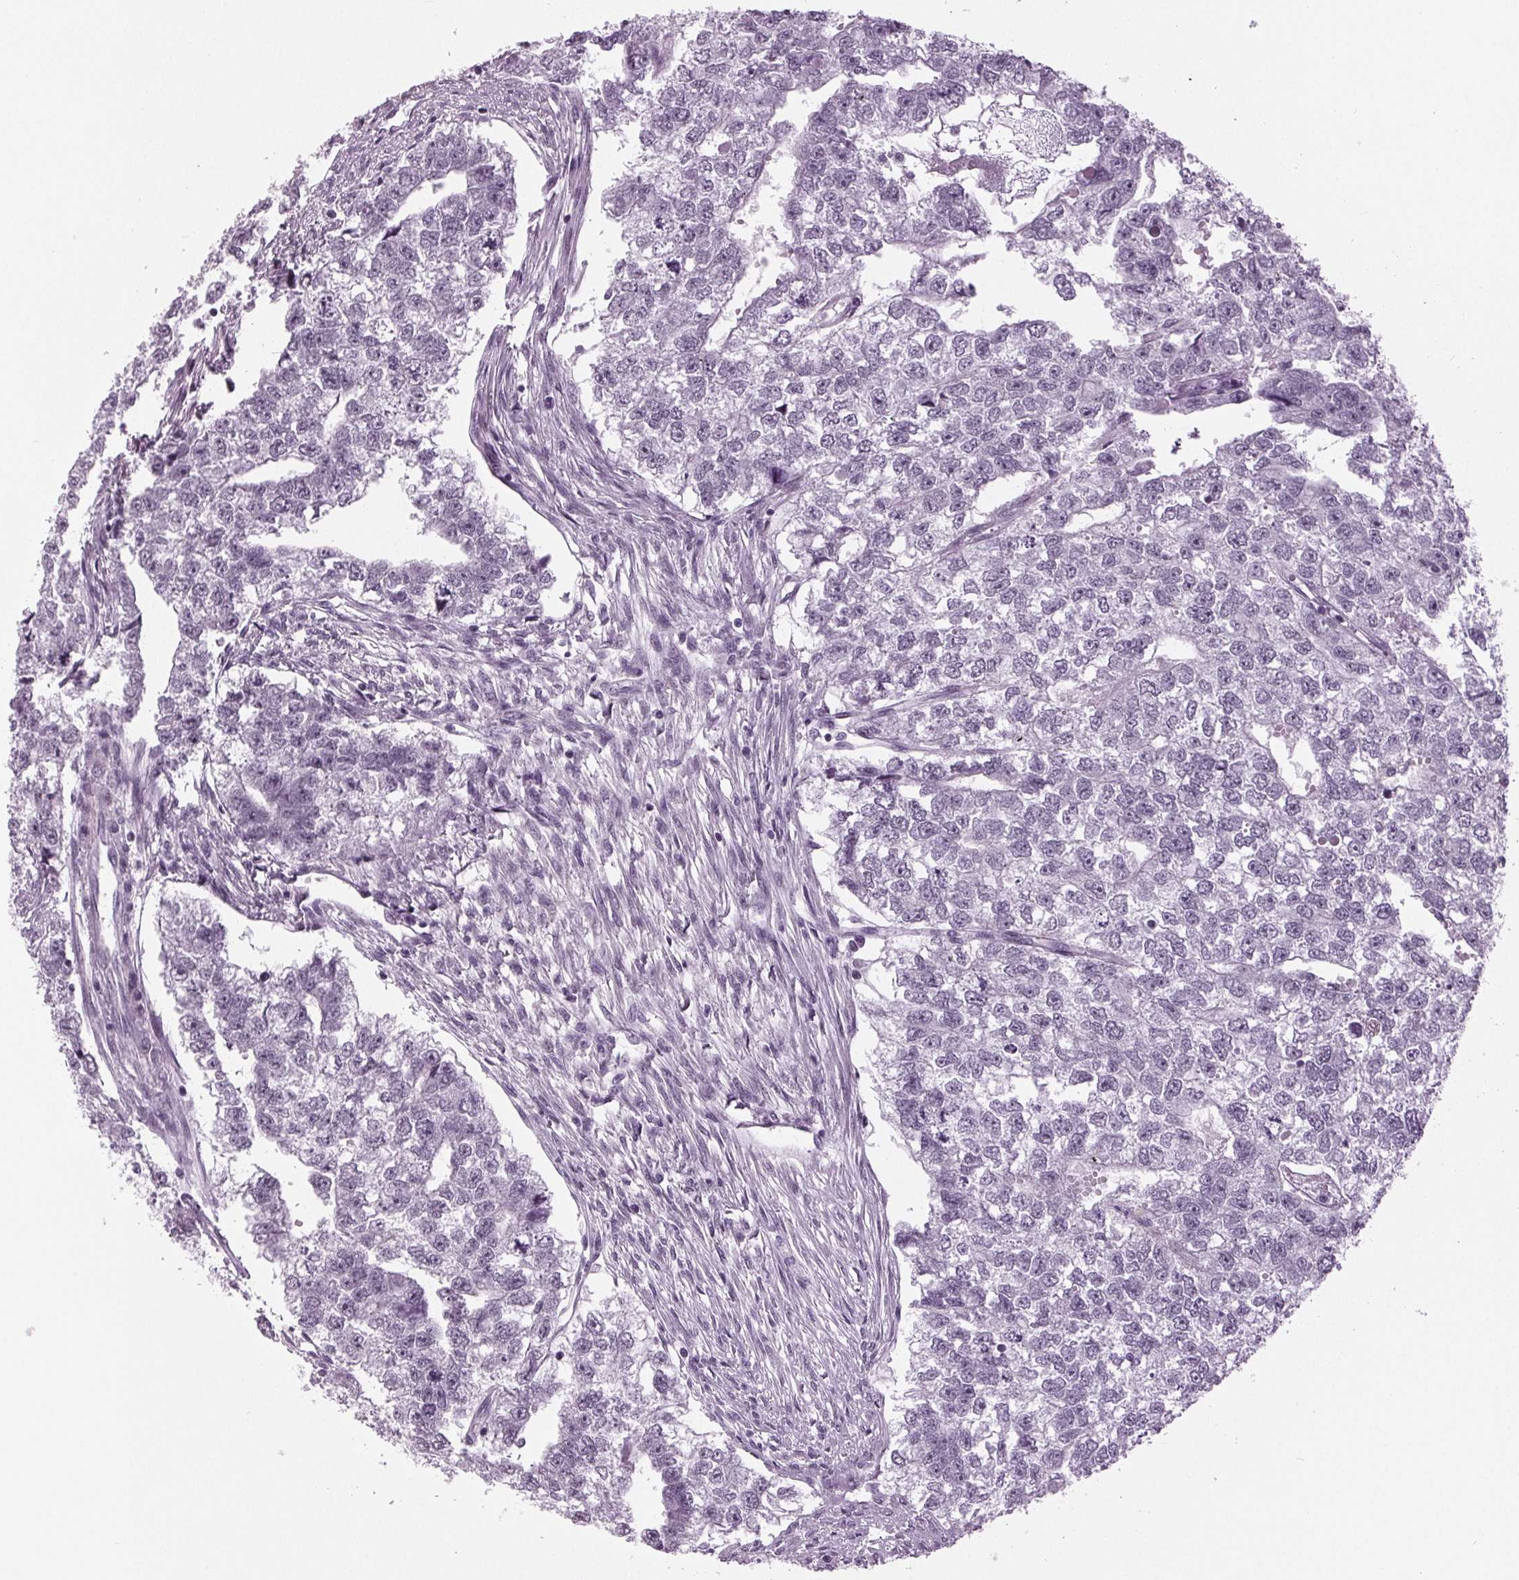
{"staining": {"intensity": "negative", "quantity": "none", "location": "none"}, "tissue": "testis cancer", "cell_type": "Tumor cells", "image_type": "cancer", "snomed": [{"axis": "morphology", "description": "Carcinoma, Embryonal, NOS"}, {"axis": "morphology", "description": "Teratoma, malignant, NOS"}, {"axis": "topography", "description": "Testis"}], "caption": "Tumor cells show no significant staining in testis embryonal carcinoma.", "gene": "DNAH12", "patient": {"sex": "male", "age": 44}}